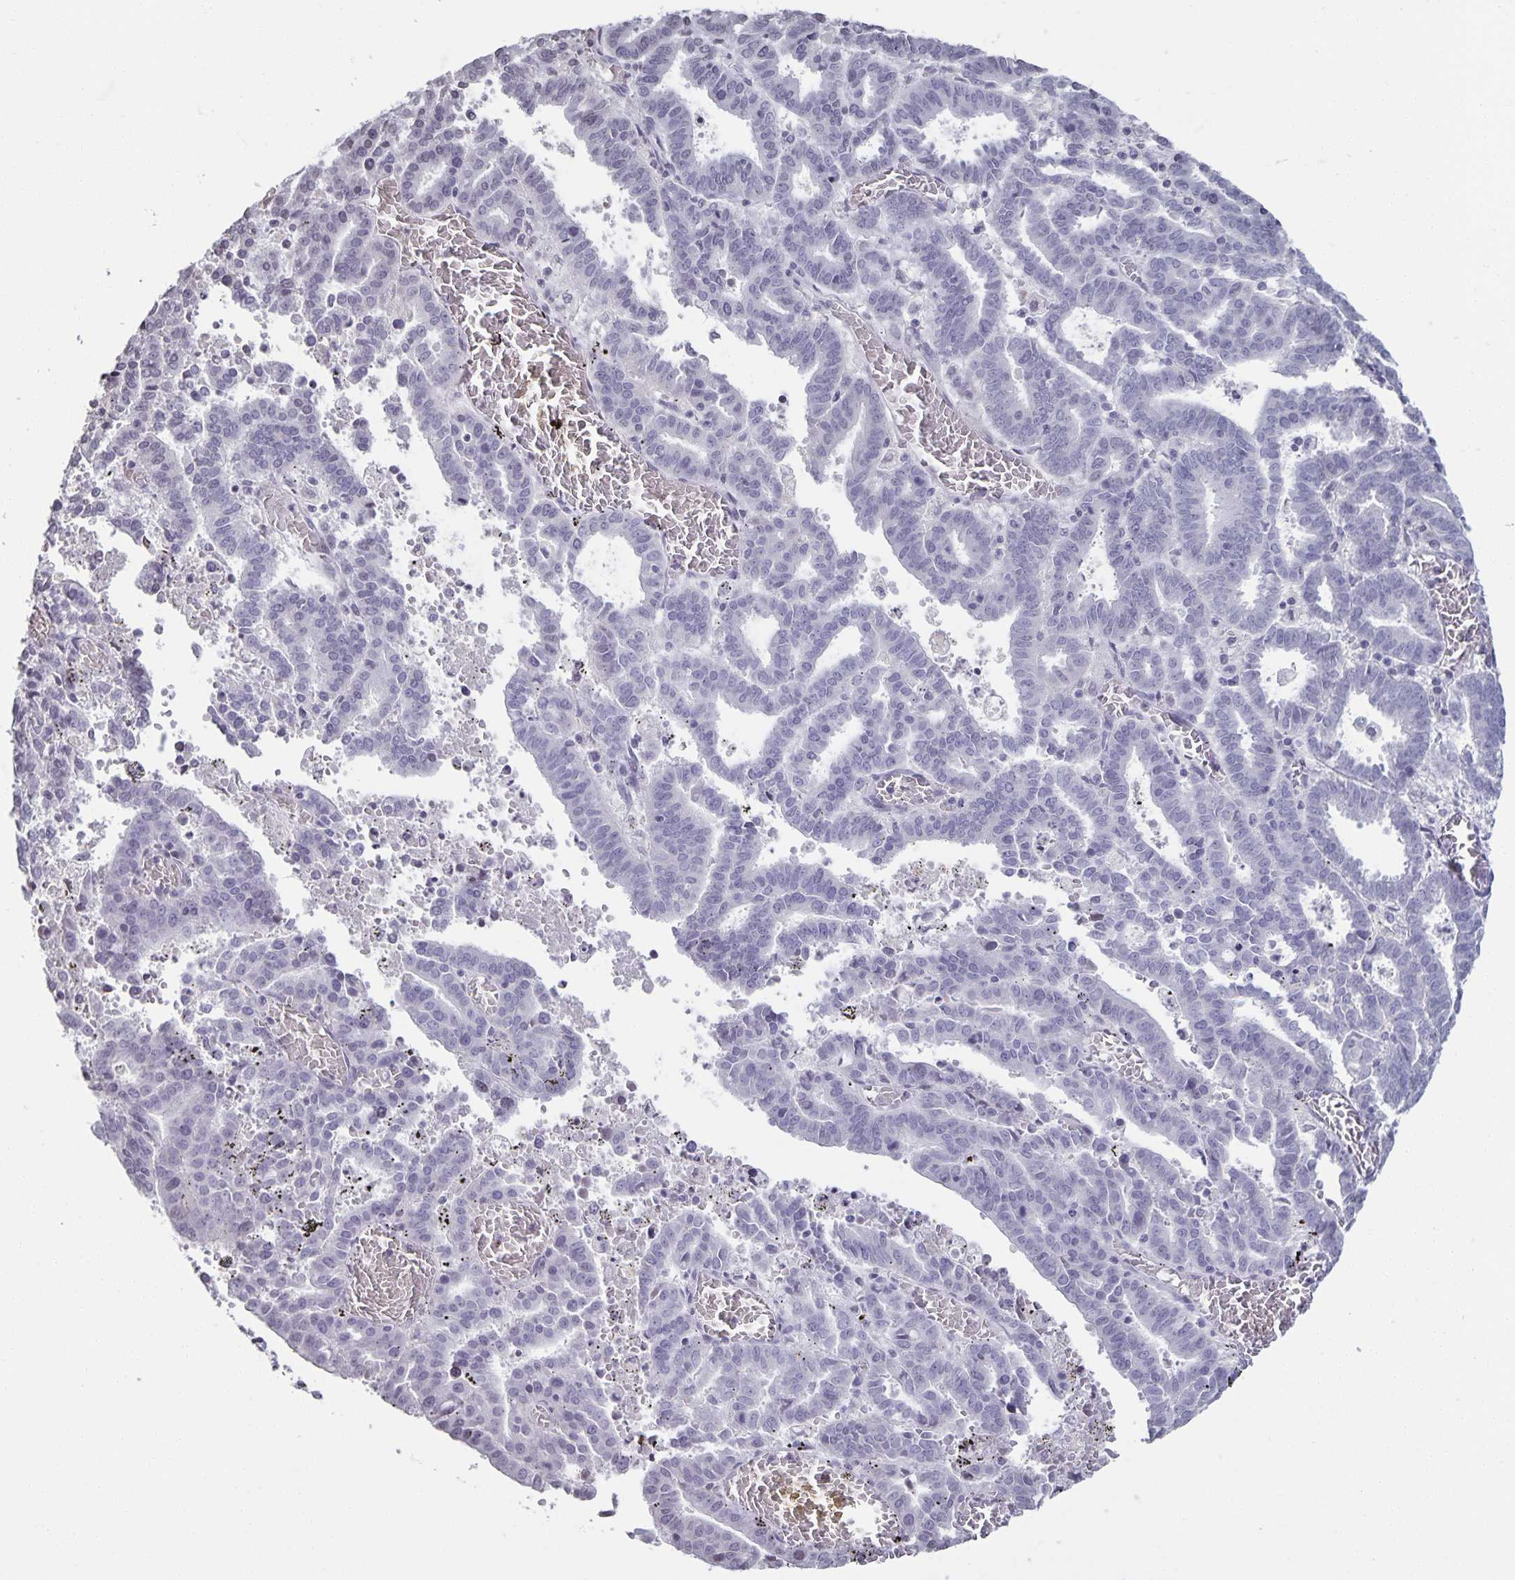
{"staining": {"intensity": "negative", "quantity": "none", "location": "none"}, "tissue": "endometrial cancer", "cell_type": "Tumor cells", "image_type": "cancer", "snomed": [{"axis": "morphology", "description": "Adenocarcinoma, NOS"}, {"axis": "topography", "description": "Uterus"}], "caption": "A high-resolution image shows immunohistochemistry staining of endometrial adenocarcinoma, which reveals no significant positivity in tumor cells.", "gene": "AQP4", "patient": {"sex": "female", "age": 83}}